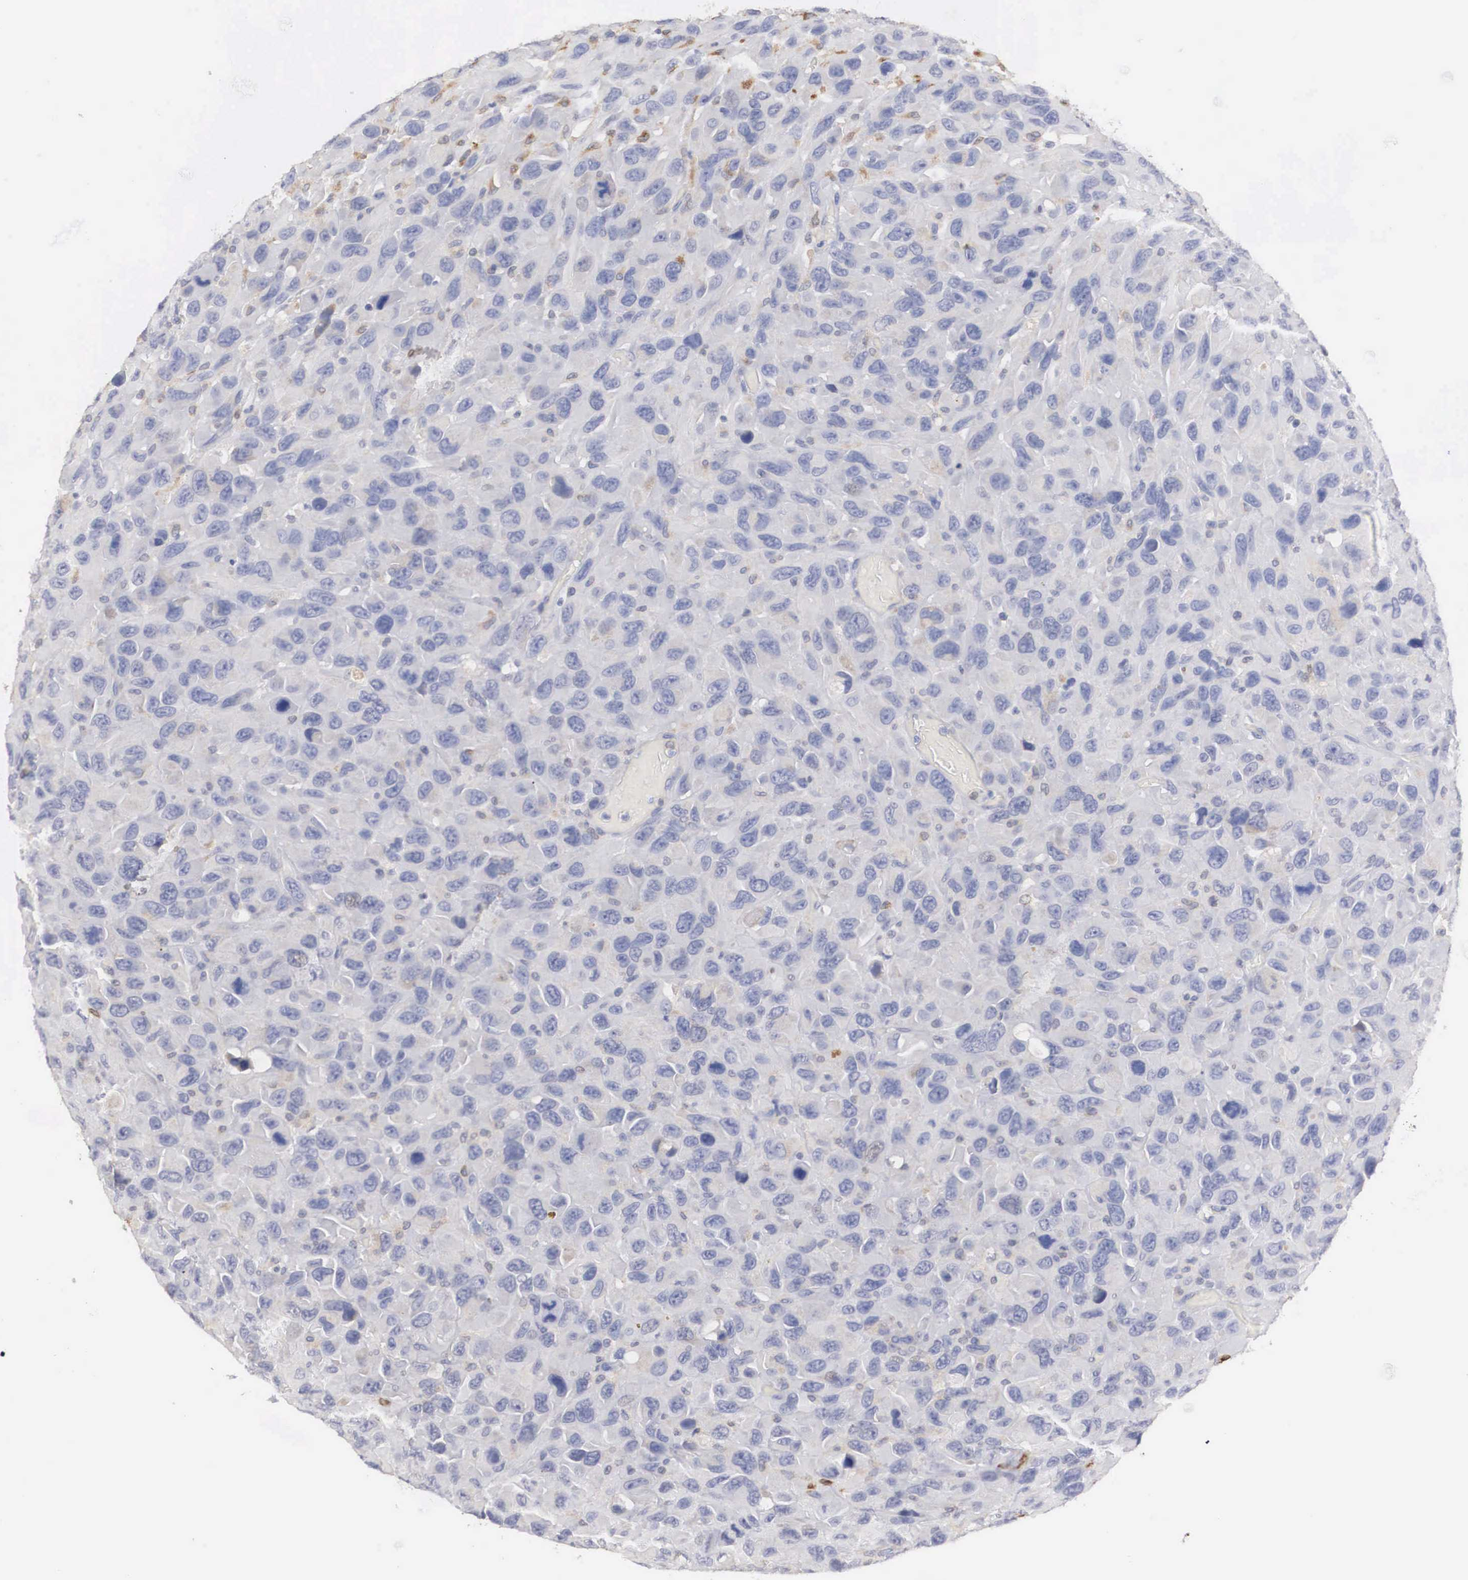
{"staining": {"intensity": "weak", "quantity": "<25%", "location": "cytoplasmic/membranous"}, "tissue": "renal cancer", "cell_type": "Tumor cells", "image_type": "cancer", "snomed": [{"axis": "morphology", "description": "Adenocarcinoma, NOS"}, {"axis": "topography", "description": "Kidney"}], "caption": "This is a histopathology image of IHC staining of renal adenocarcinoma, which shows no positivity in tumor cells.", "gene": "HMOX1", "patient": {"sex": "male", "age": 79}}